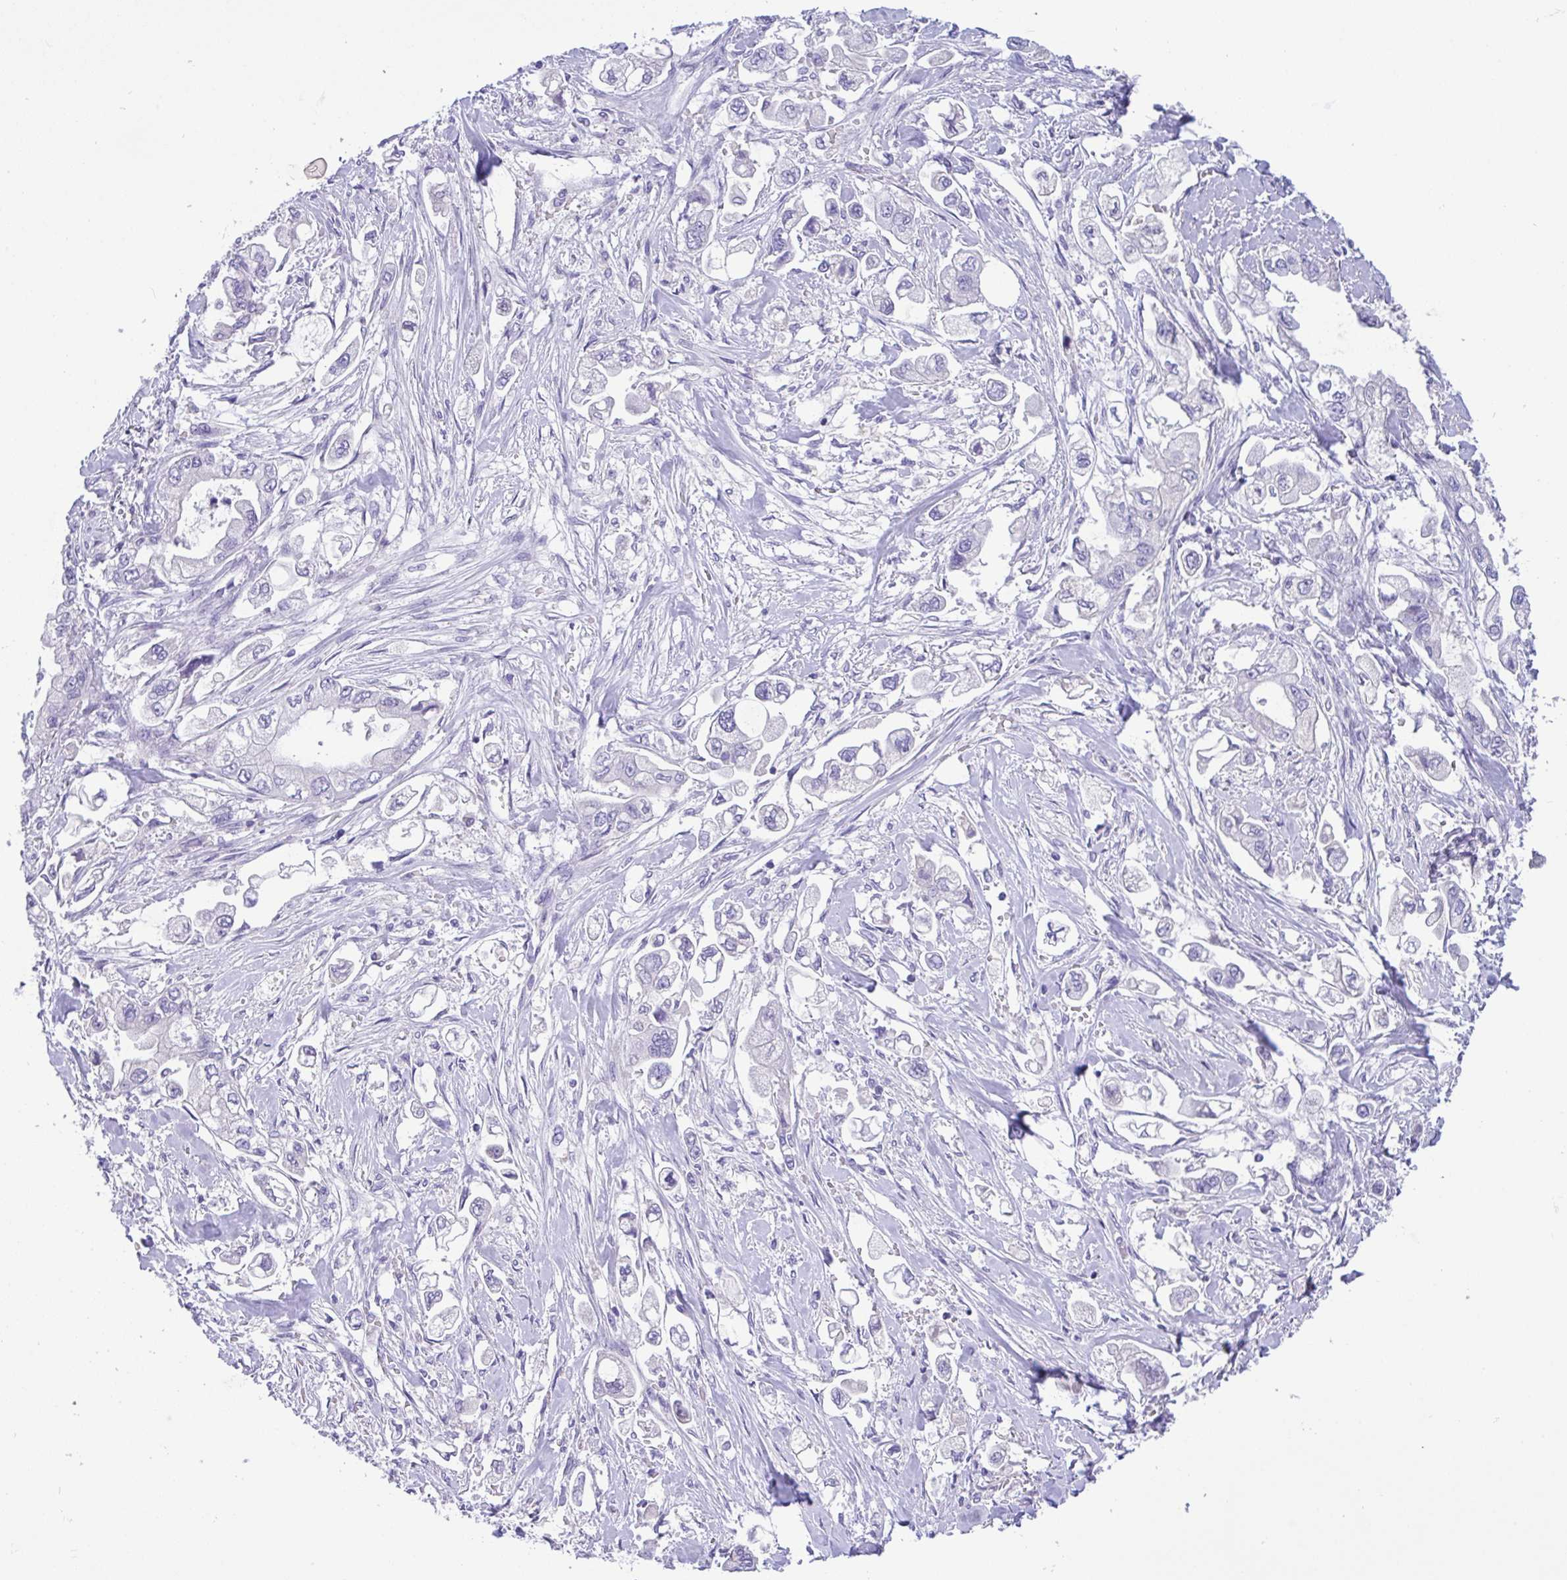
{"staining": {"intensity": "negative", "quantity": "none", "location": "none"}, "tissue": "stomach cancer", "cell_type": "Tumor cells", "image_type": "cancer", "snomed": [{"axis": "morphology", "description": "Adenocarcinoma, NOS"}, {"axis": "topography", "description": "Stomach"}], "caption": "The micrograph reveals no significant expression in tumor cells of adenocarcinoma (stomach).", "gene": "FBXL20", "patient": {"sex": "male", "age": 62}}